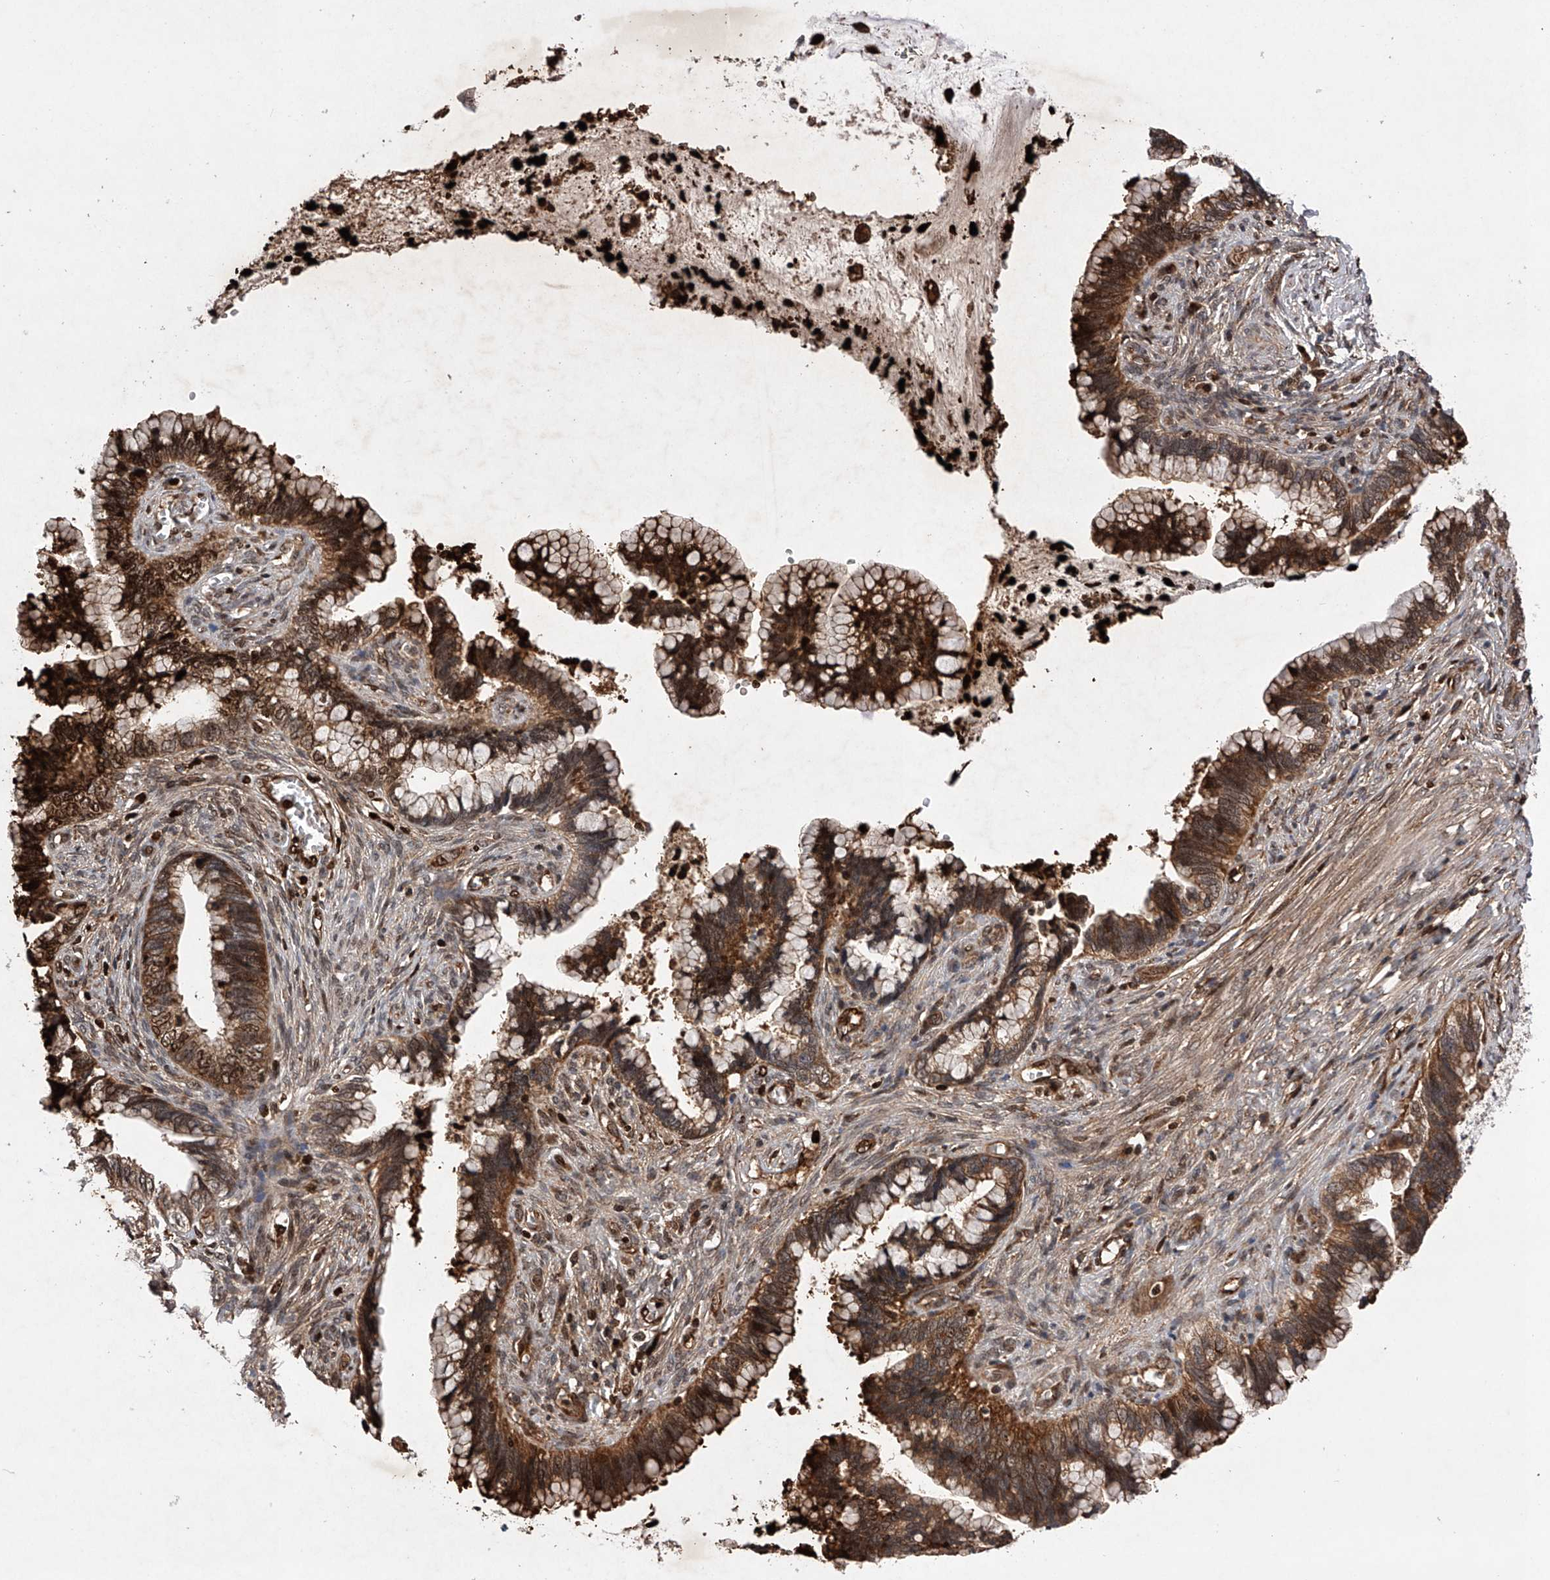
{"staining": {"intensity": "strong", "quantity": ">75%", "location": "cytoplasmic/membranous,nuclear"}, "tissue": "cervical cancer", "cell_type": "Tumor cells", "image_type": "cancer", "snomed": [{"axis": "morphology", "description": "Adenocarcinoma, NOS"}, {"axis": "topography", "description": "Cervix"}], "caption": "Protein expression analysis of human adenocarcinoma (cervical) reveals strong cytoplasmic/membranous and nuclear positivity in about >75% of tumor cells.", "gene": "MAP3K11", "patient": {"sex": "female", "age": 44}}